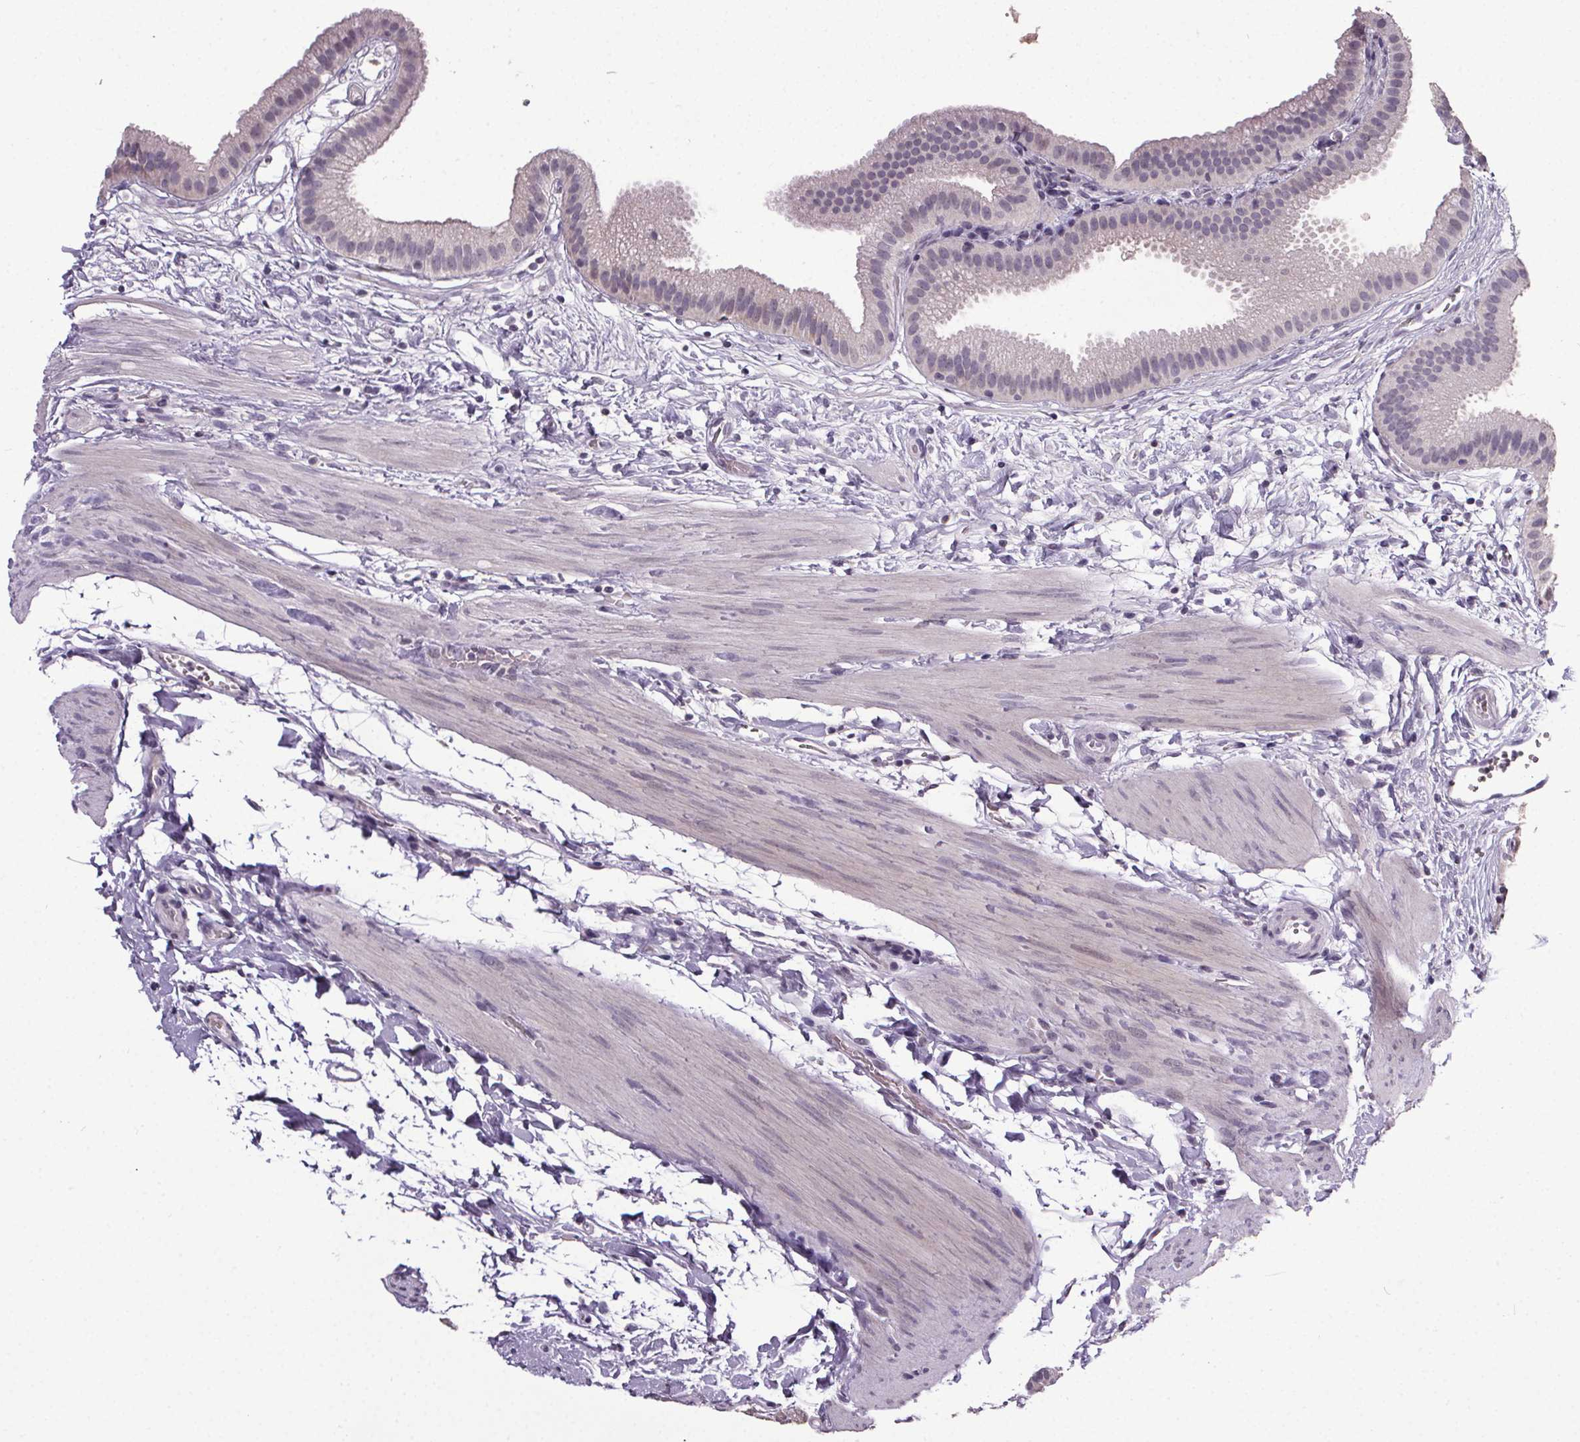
{"staining": {"intensity": "negative", "quantity": "none", "location": "none"}, "tissue": "gallbladder", "cell_type": "Glandular cells", "image_type": "normal", "snomed": [{"axis": "morphology", "description": "Normal tissue, NOS"}, {"axis": "topography", "description": "Gallbladder"}], "caption": "IHC micrograph of unremarkable gallbladder stained for a protein (brown), which exhibits no positivity in glandular cells. The staining was performed using DAB (3,3'-diaminobenzidine) to visualize the protein expression in brown, while the nuclei were stained in blue with hematoxylin (Magnification: 20x).", "gene": "NKX6", "patient": {"sex": "female", "age": 63}}